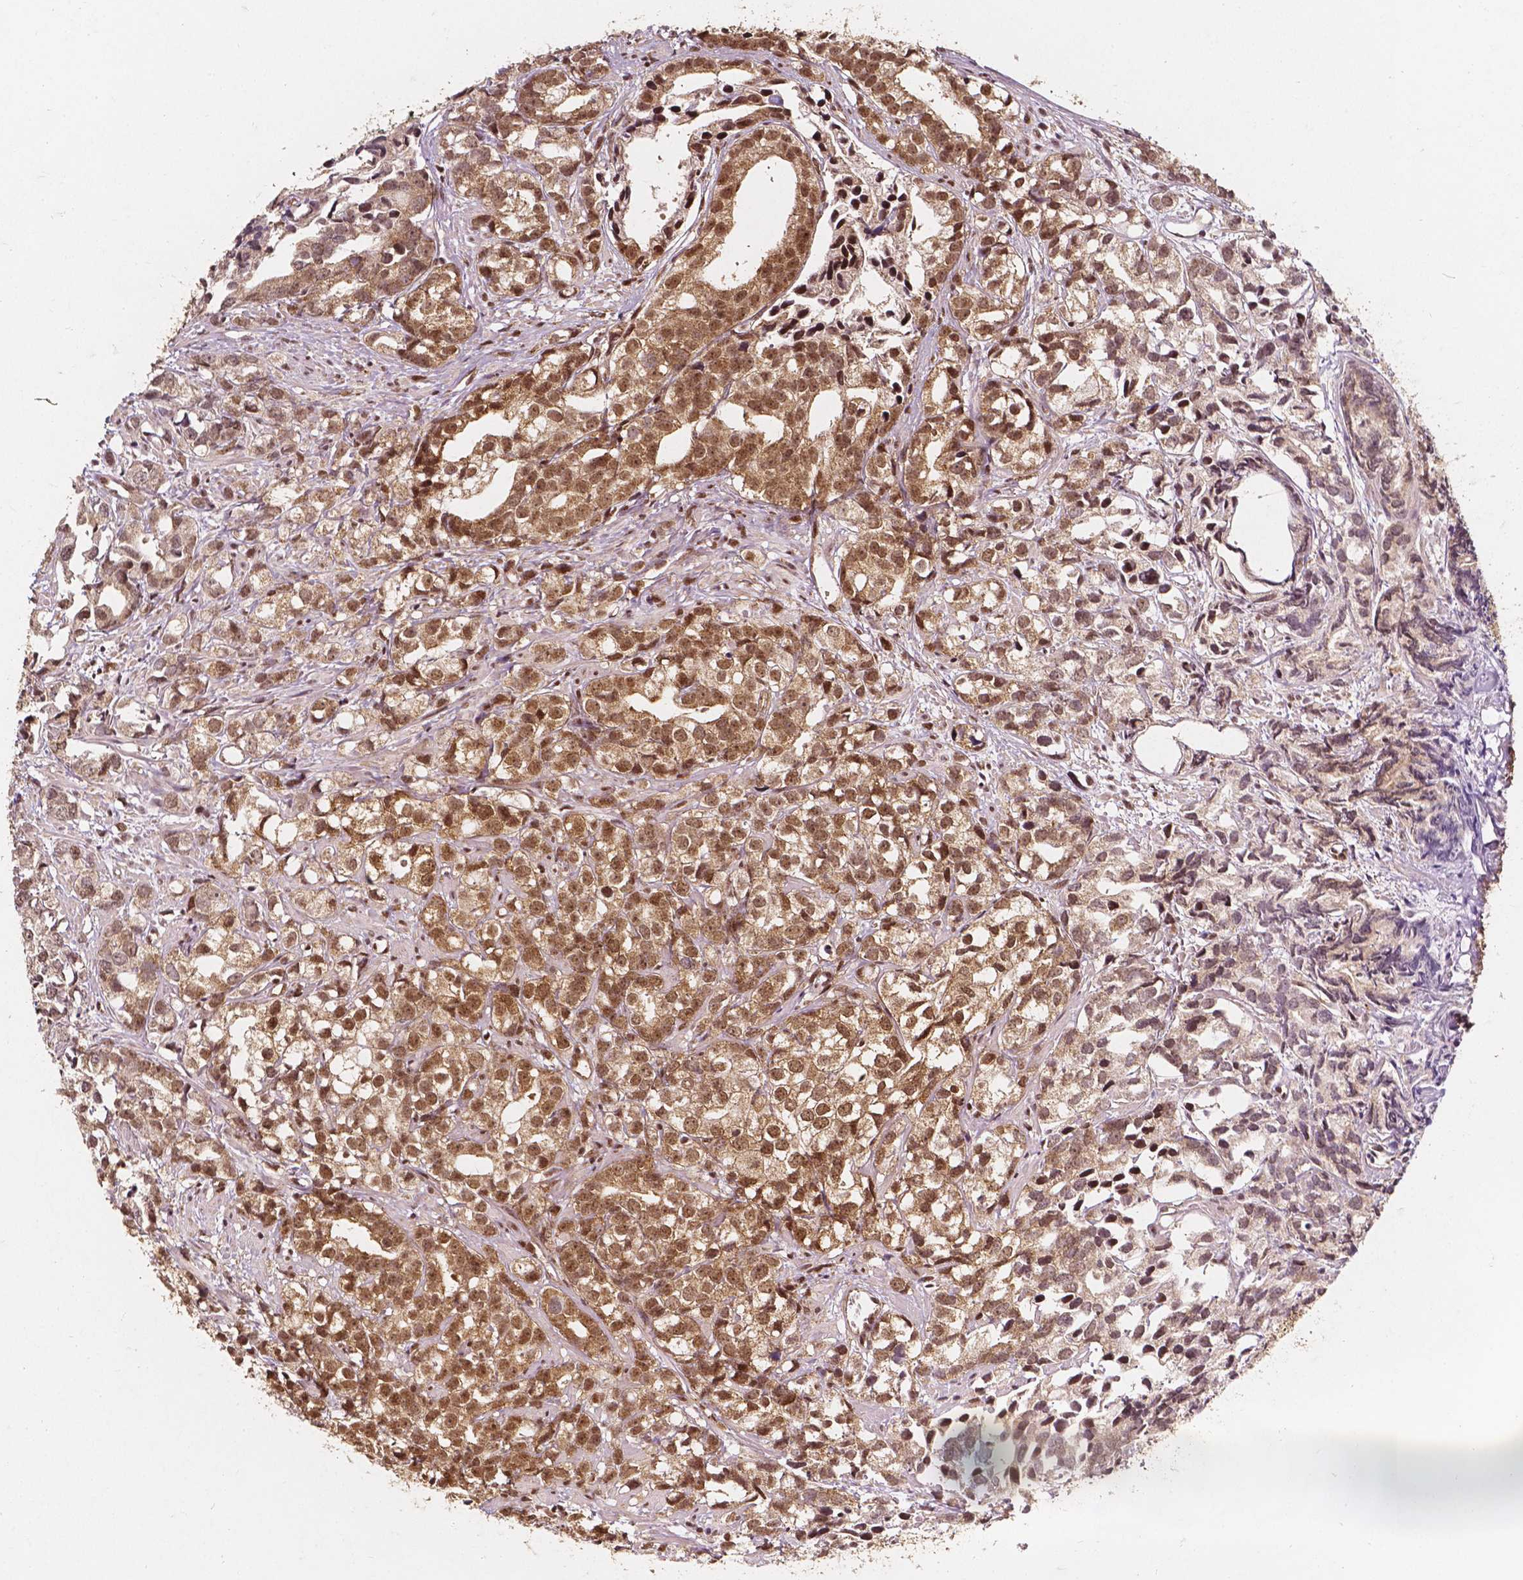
{"staining": {"intensity": "moderate", "quantity": ">75%", "location": "cytoplasmic/membranous,nuclear"}, "tissue": "prostate cancer", "cell_type": "Tumor cells", "image_type": "cancer", "snomed": [{"axis": "morphology", "description": "Adenocarcinoma, High grade"}, {"axis": "topography", "description": "Prostate"}], "caption": "A brown stain labels moderate cytoplasmic/membranous and nuclear staining of a protein in human prostate adenocarcinoma (high-grade) tumor cells.", "gene": "SMN1", "patient": {"sex": "male", "age": 79}}